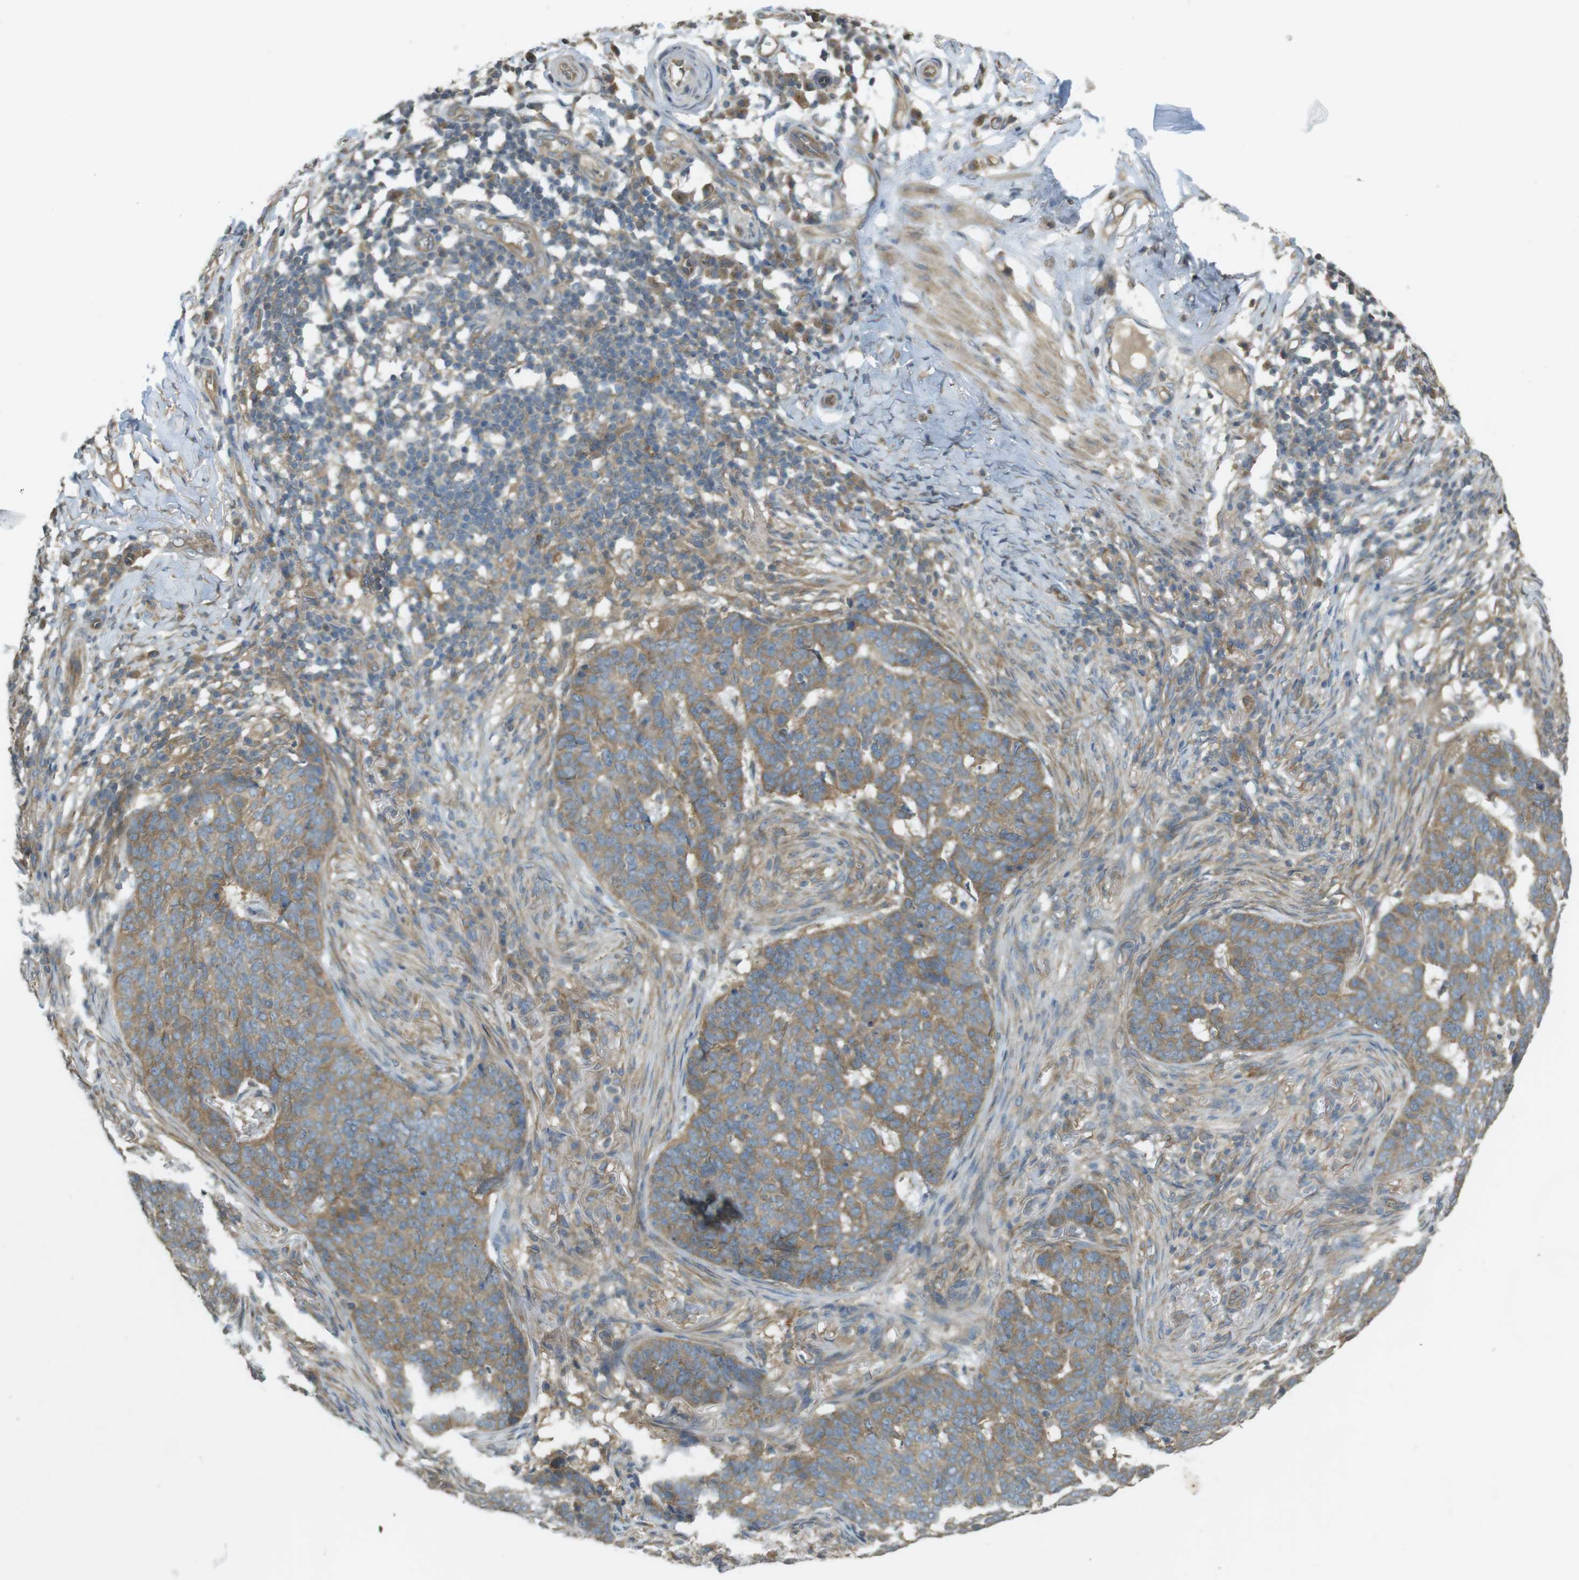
{"staining": {"intensity": "moderate", "quantity": ">75%", "location": "cytoplasmic/membranous"}, "tissue": "skin cancer", "cell_type": "Tumor cells", "image_type": "cancer", "snomed": [{"axis": "morphology", "description": "Basal cell carcinoma"}, {"axis": "topography", "description": "Skin"}], "caption": "The immunohistochemical stain shows moderate cytoplasmic/membranous positivity in tumor cells of basal cell carcinoma (skin) tissue.", "gene": "KIF5B", "patient": {"sex": "male", "age": 85}}